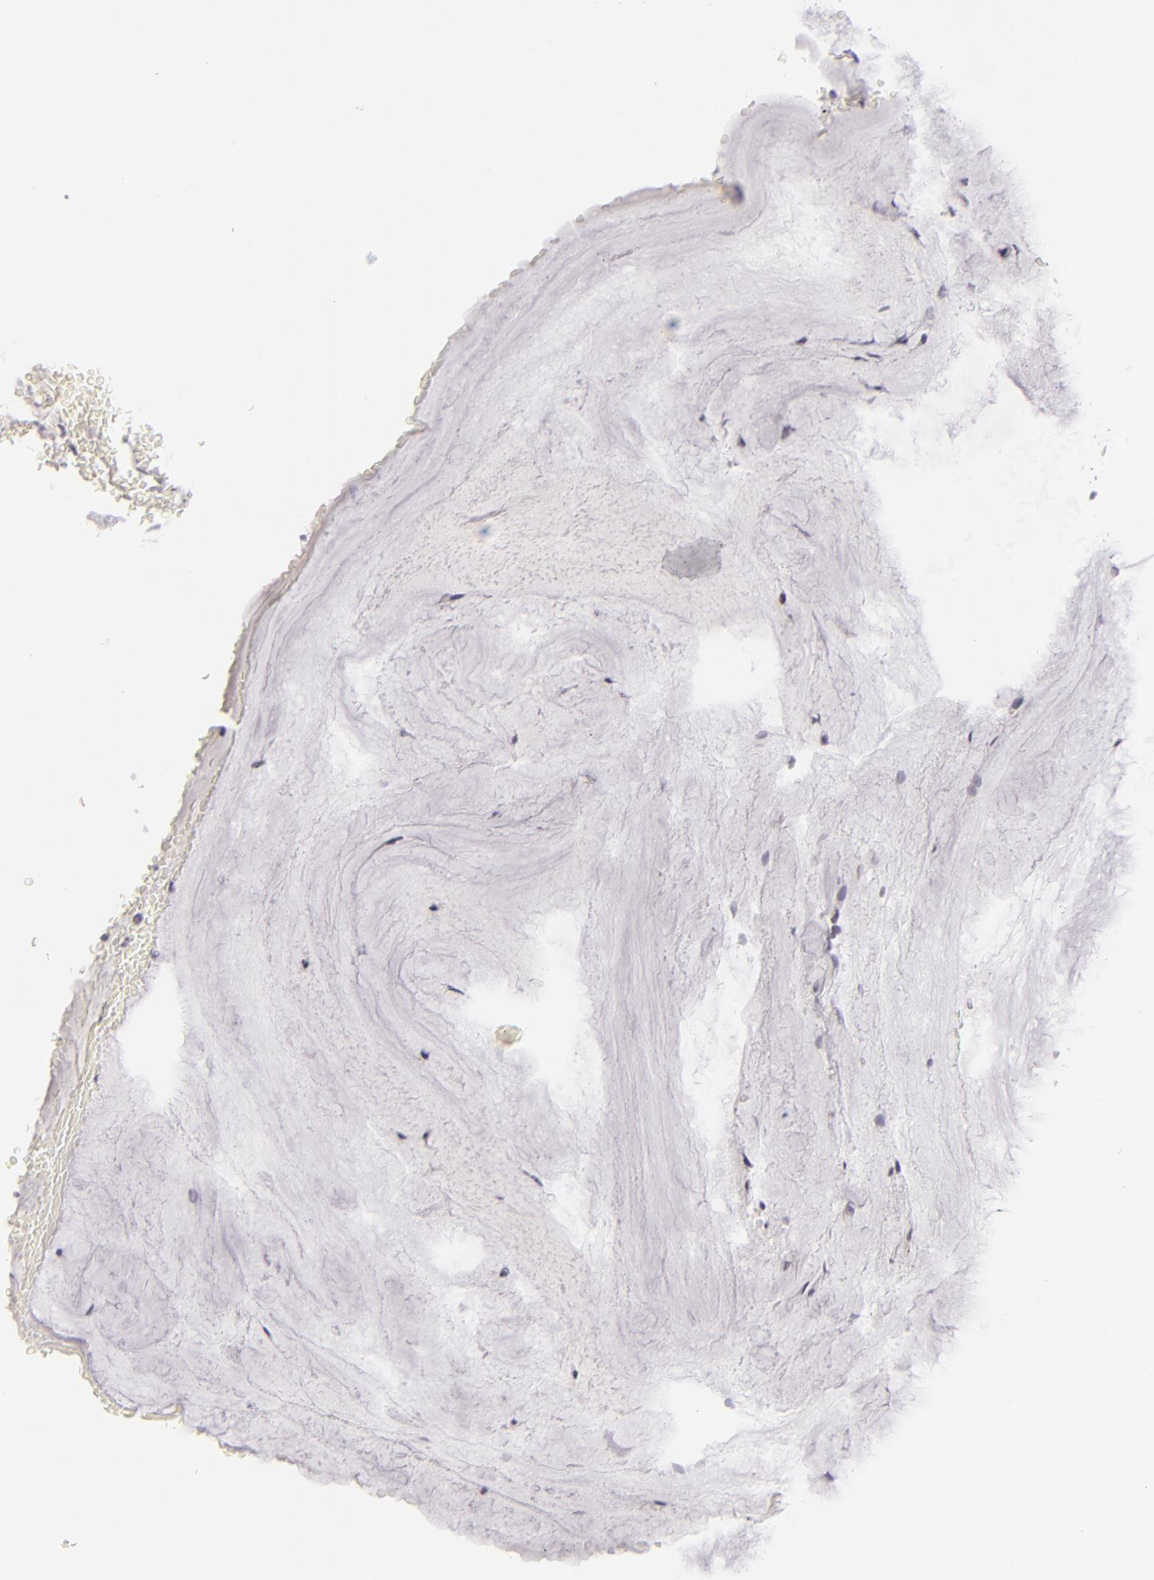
{"staining": {"intensity": "negative", "quantity": "none", "location": "none"}, "tissue": "bronchus", "cell_type": "Respiratory epithelial cells", "image_type": "normal", "snomed": [{"axis": "morphology", "description": "Normal tissue, NOS"}, {"axis": "topography", "description": "Lymph node of abdomen"}, {"axis": "topography", "description": "Lymph node of pelvis"}], "caption": "A photomicrograph of bronchus stained for a protein shows no brown staining in respiratory epithelial cells. (DAB (3,3'-diaminobenzidine) IHC with hematoxylin counter stain).", "gene": "DLG3", "patient": {"sex": "female", "age": 65}}